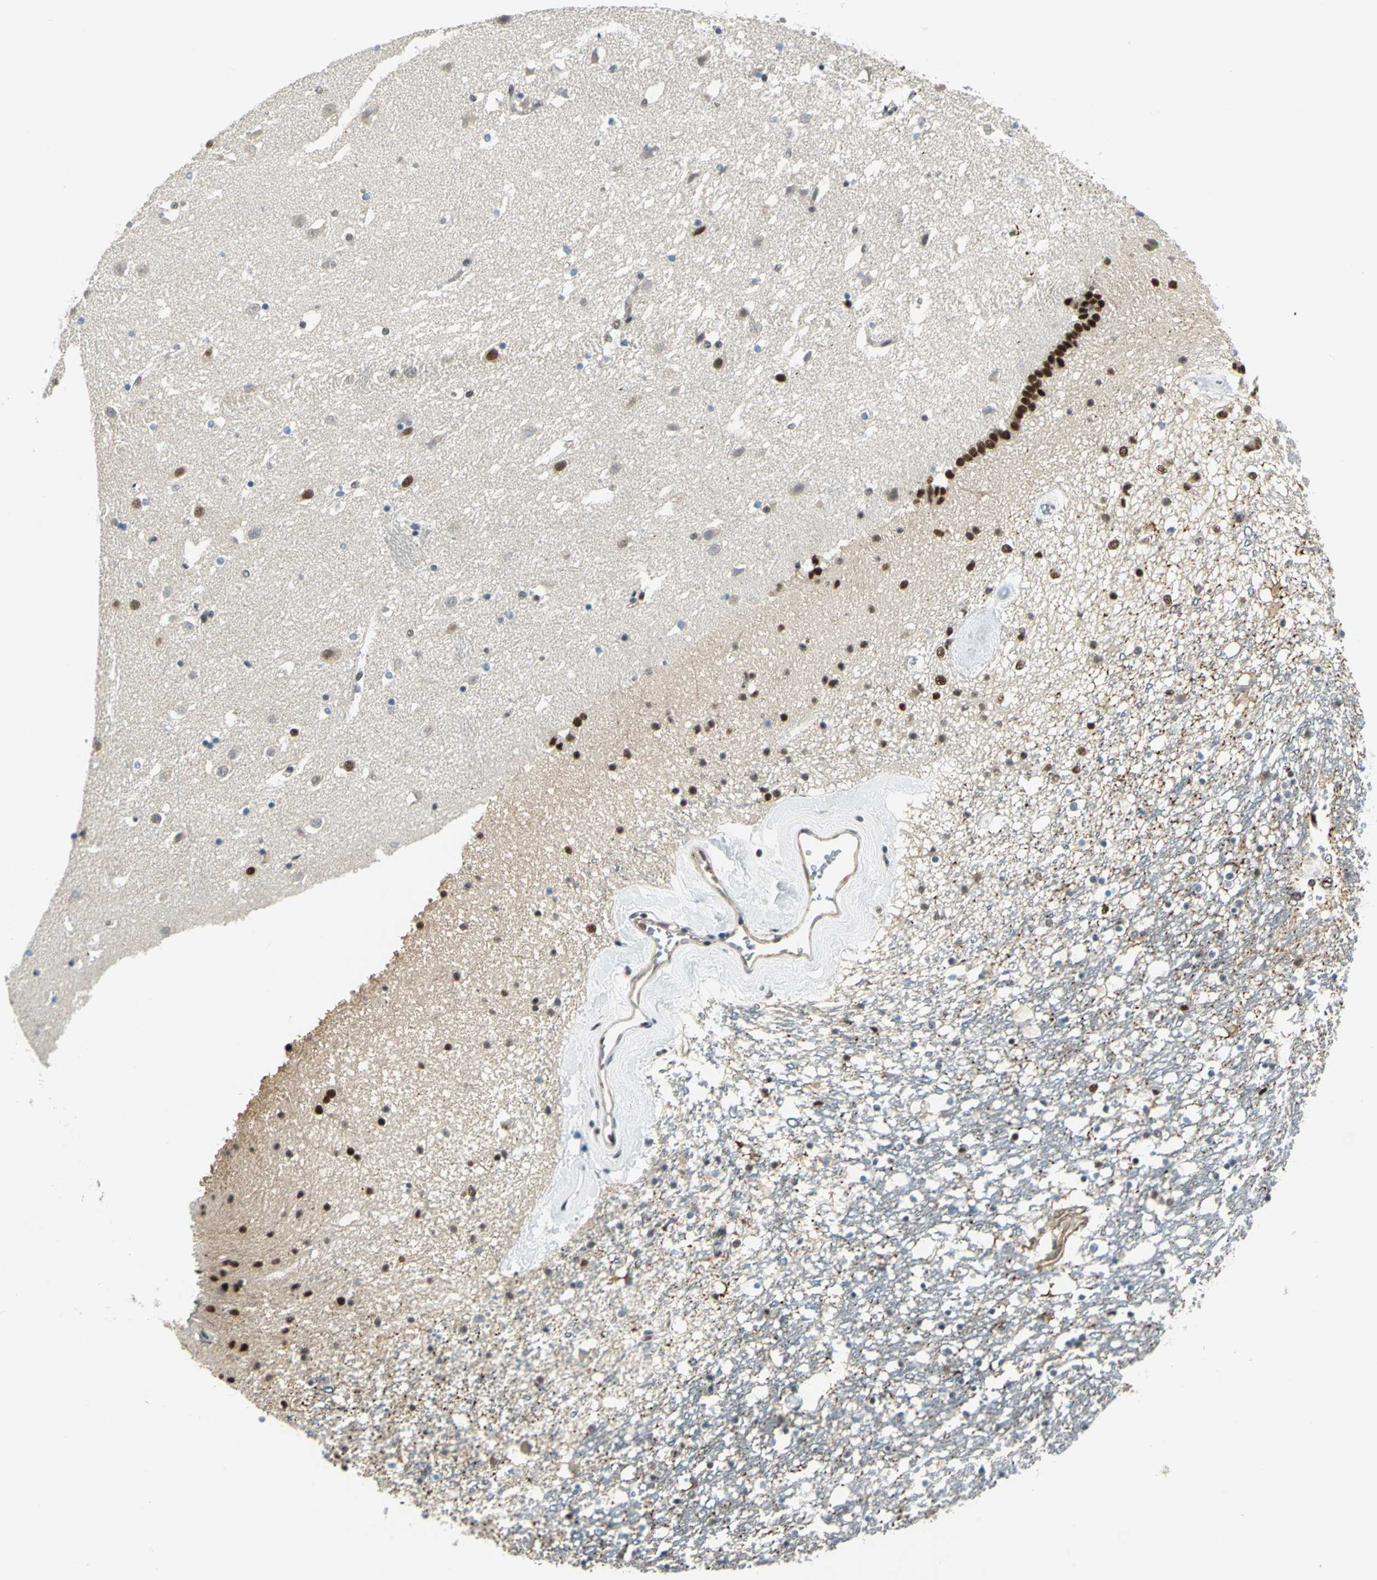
{"staining": {"intensity": "strong", "quantity": "25%-75%", "location": "nuclear"}, "tissue": "caudate", "cell_type": "Glial cells", "image_type": "normal", "snomed": [{"axis": "morphology", "description": "Normal tissue, NOS"}, {"axis": "topography", "description": "Lateral ventricle wall"}], "caption": "Protein expression analysis of benign caudate exhibits strong nuclear staining in approximately 25%-75% of glial cells.", "gene": "MTA1", "patient": {"sex": "male", "age": 45}}